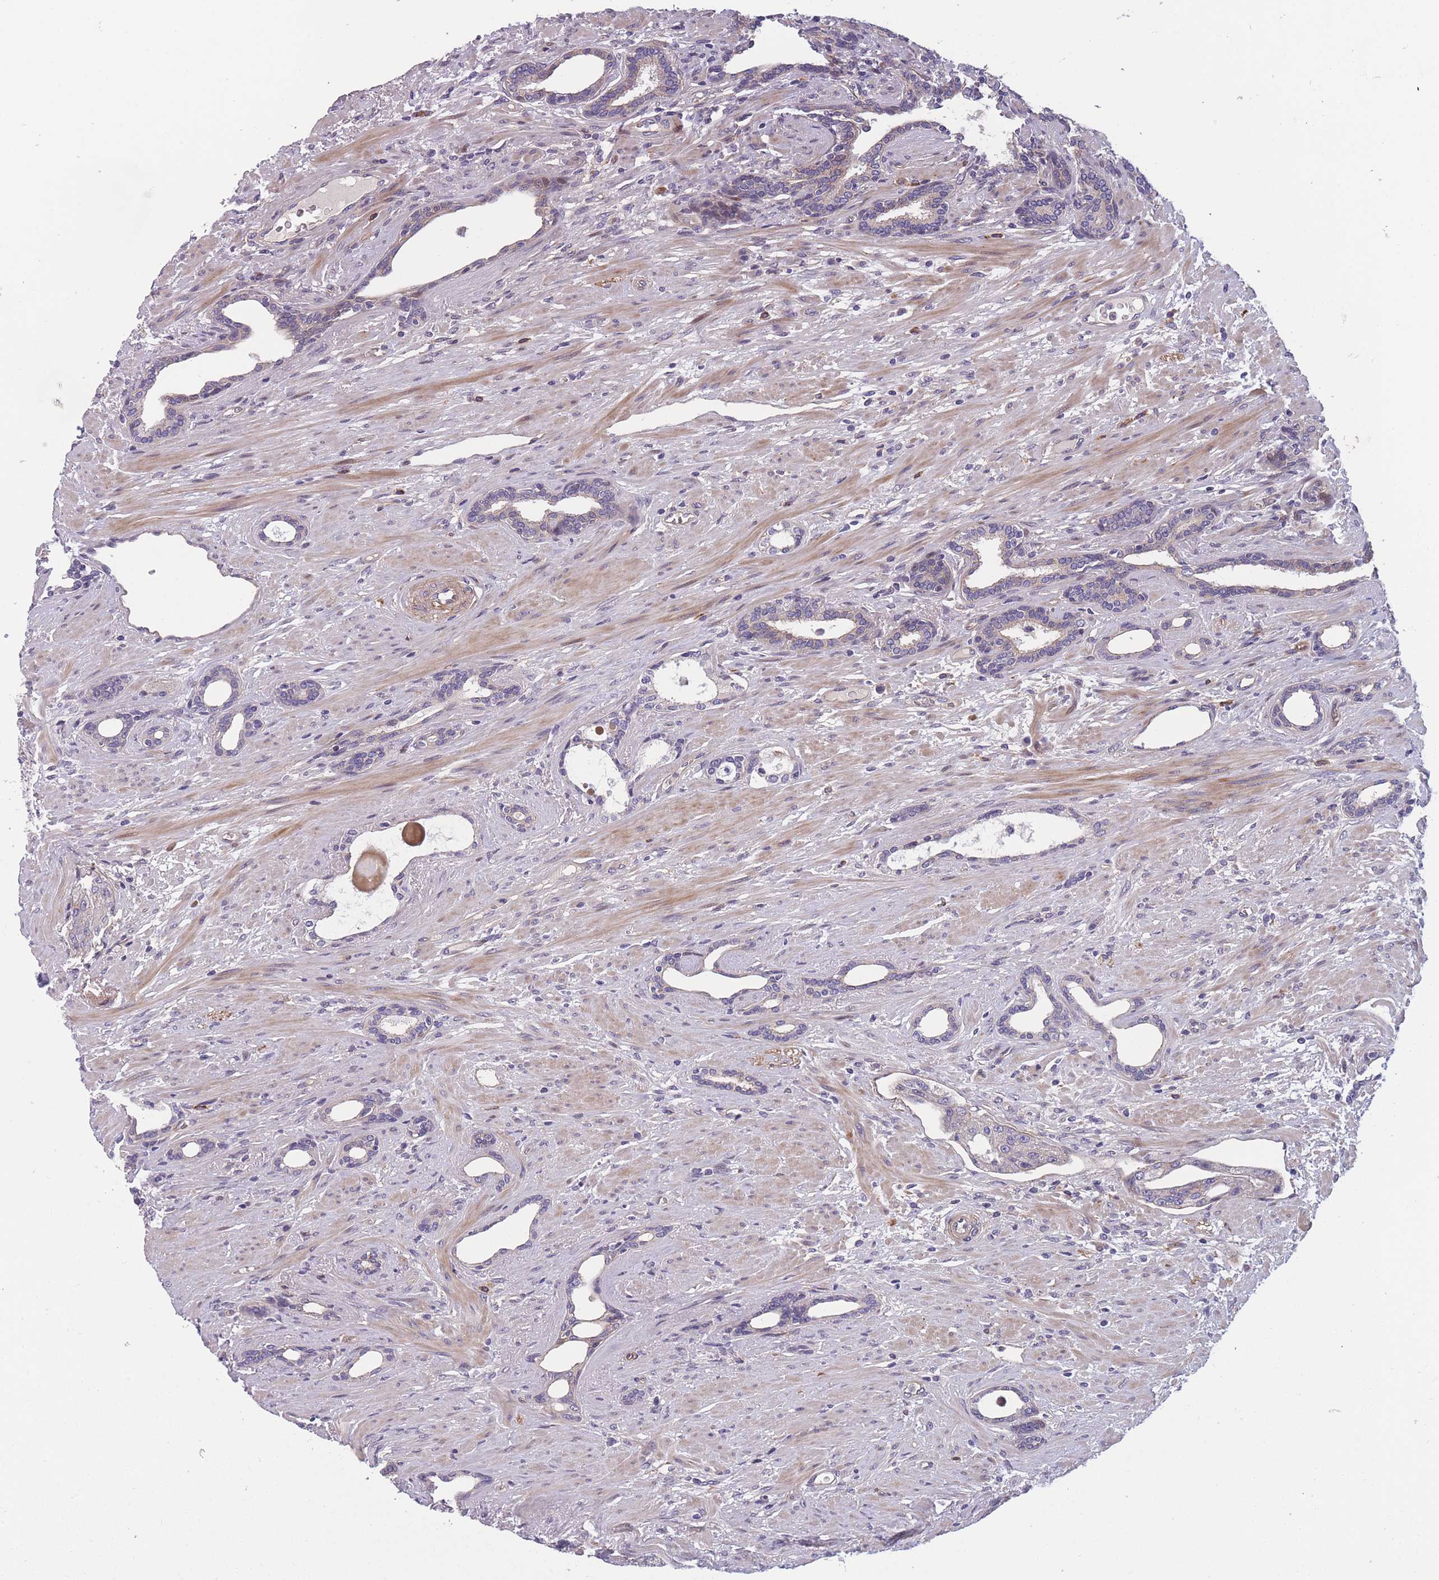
{"staining": {"intensity": "negative", "quantity": "none", "location": "none"}, "tissue": "prostate cancer", "cell_type": "Tumor cells", "image_type": "cancer", "snomed": [{"axis": "morphology", "description": "Adenocarcinoma, High grade"}, {"axis": "topography", "description": "Prostate"}], "caption": "Human prostate adenocarcinoma (high-grade) stained for a protein using IHC reveals no staining in tumor cells.", "gene": "FAM83F", "patient": {"sex": "male", "age": 69}}